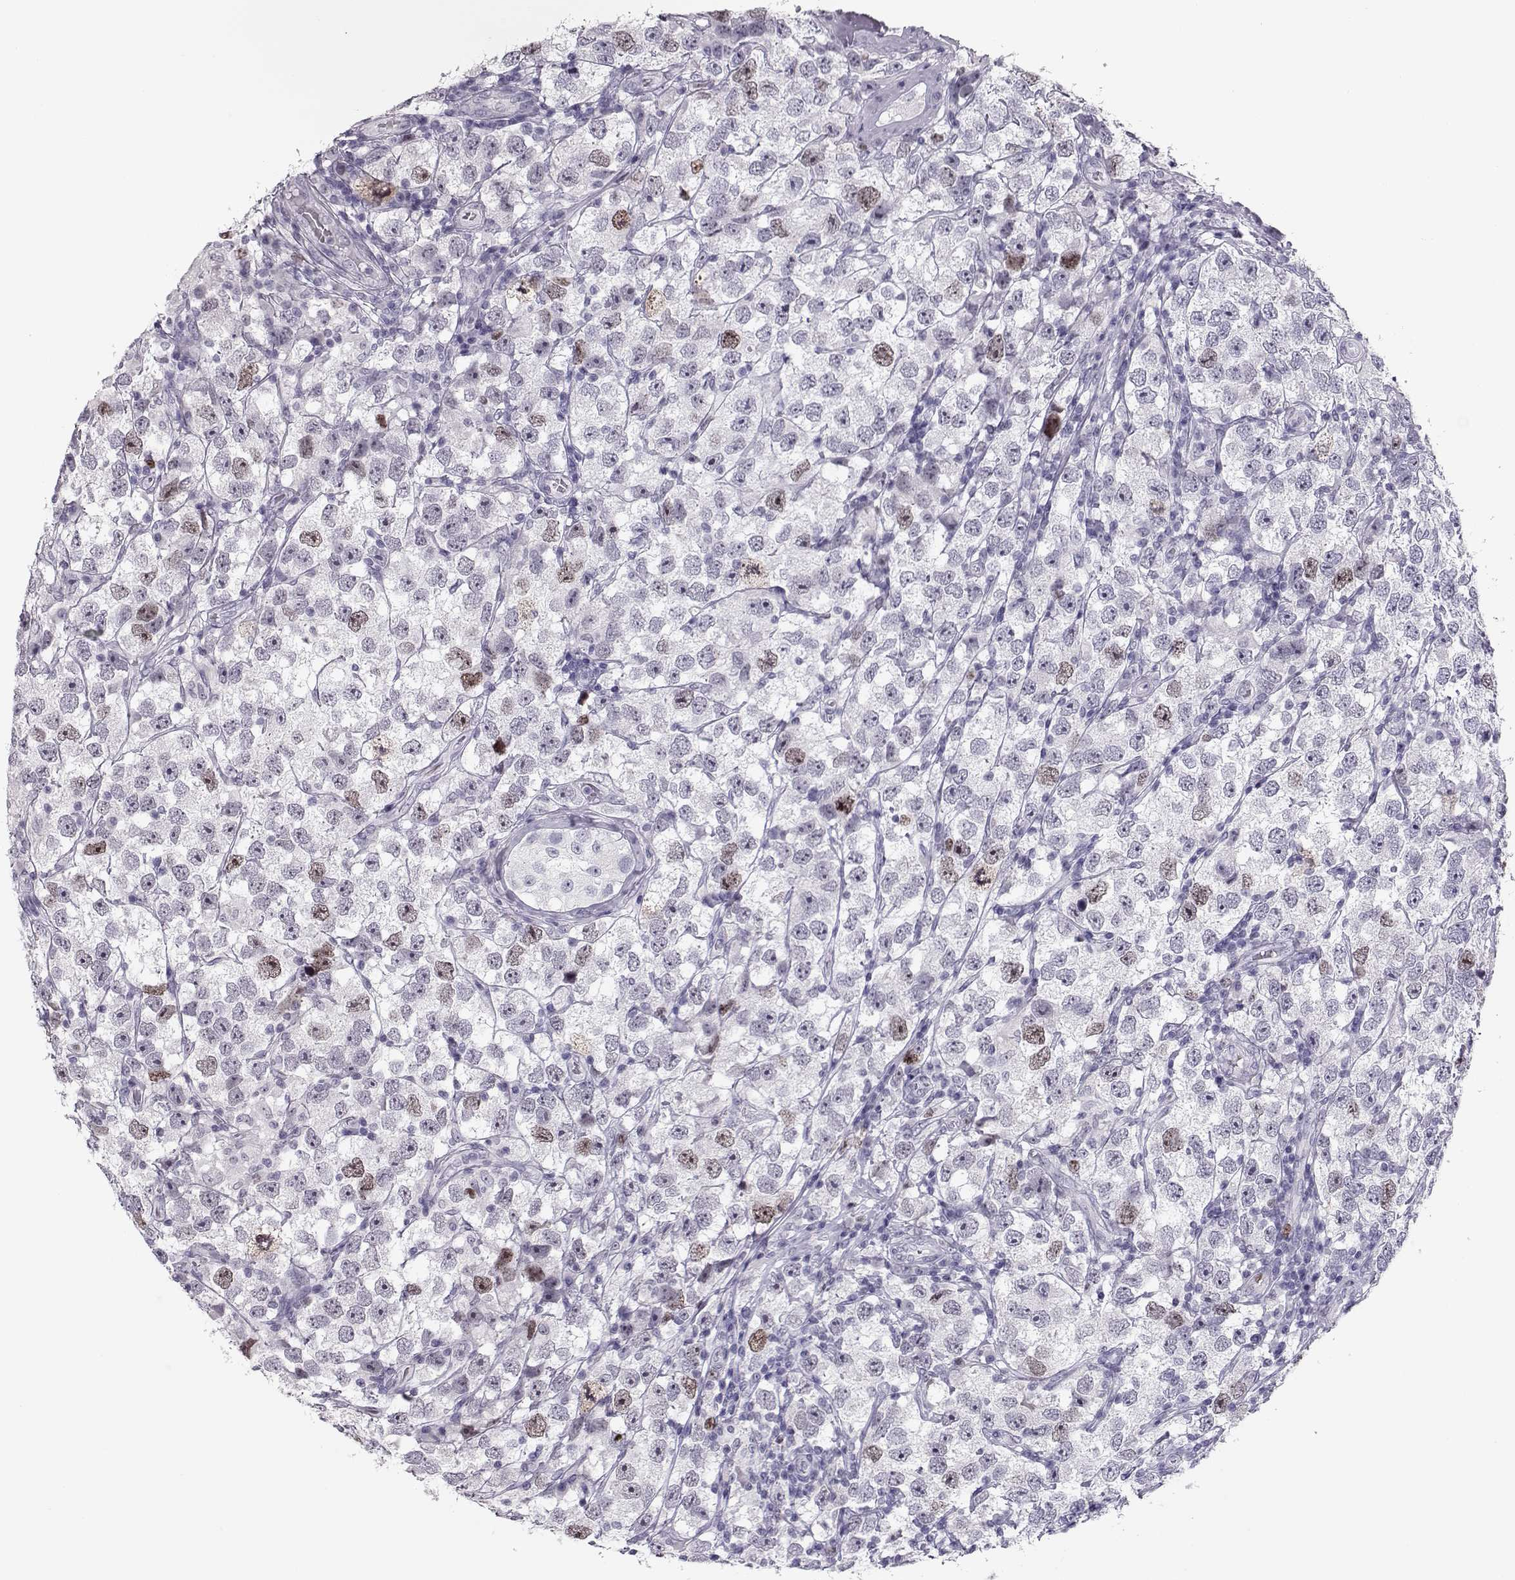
{"staining": {"intensity": "moderate", "quantity": "<25%", "location": "nuclear"}, "tissue": "testis cancer", "cell_type": "Tumor cells", "image_type": "cancer", "snomed": [{"axis": "morphology", "description": "Seminoma, NOS"}, {"axis": "topography", "description": "Testis"}], "caption": "Tumor cells demonstrate low levels of moderate nuclear staining in approximately <25% of cells in human testis cancer.", "gene": "SGO1", "patient": {"sex": "male", "age": 26}}